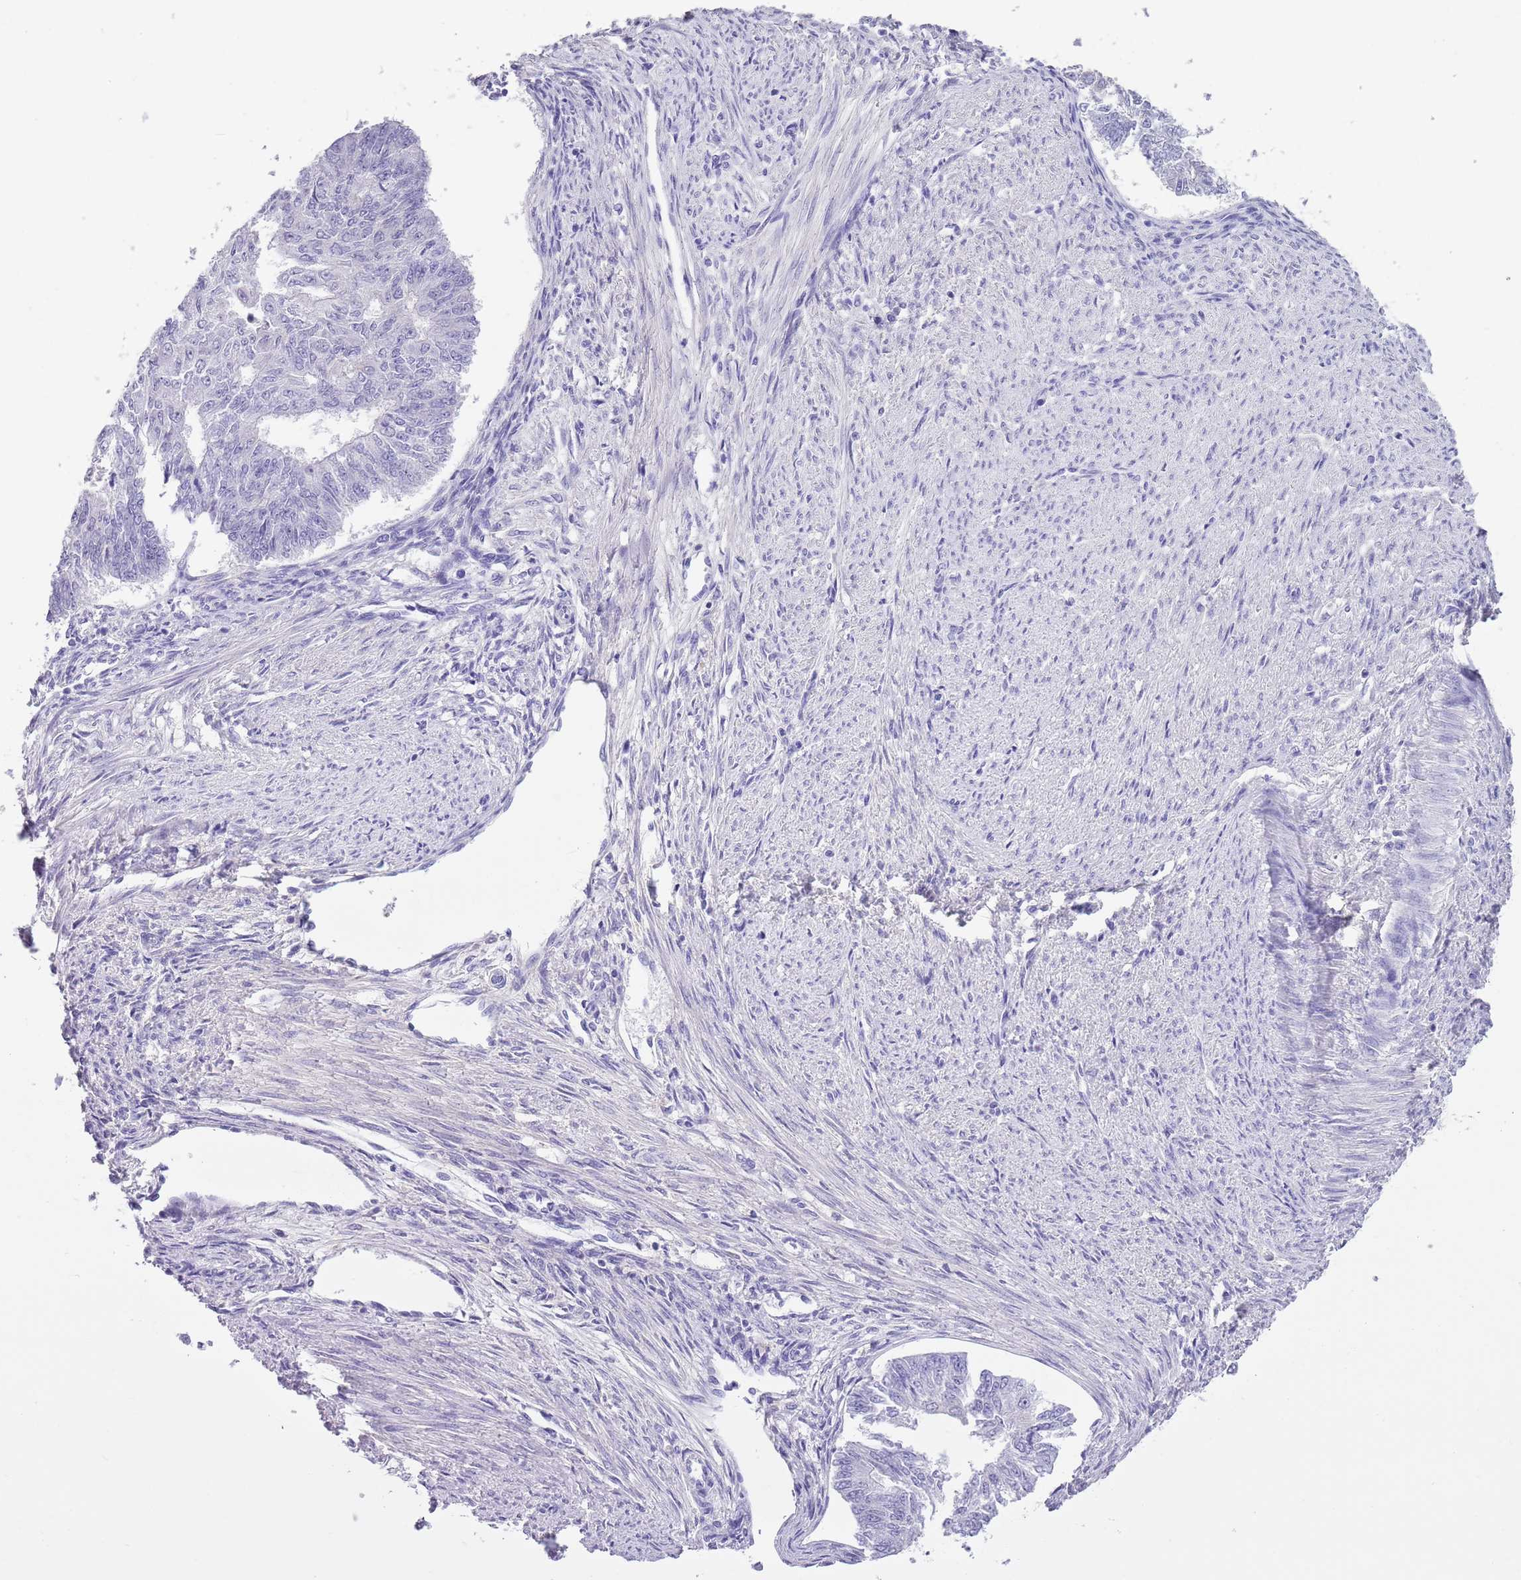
{"staining": {"intensity": "negative", "quantity": "none", "location": "none"}, "tissue": "endometrial cancer", "cell_type": "Tumor cells", "image_type": "cancer", "snomed": [{"axis": "morphology", "description": "Adenocarcinoma, NOS"}, {"axis": "topography", "description": "Endometrium"}], "caption": "Micrograph shows no significant protein positivity in tumor cells of endometrial cancer. (DAB (3,3'-diaminobenzidine) IHC with hematoxylin counter stain).", "gene": "PFKFB2", "patient": {"sex": "female", "age": 32}}